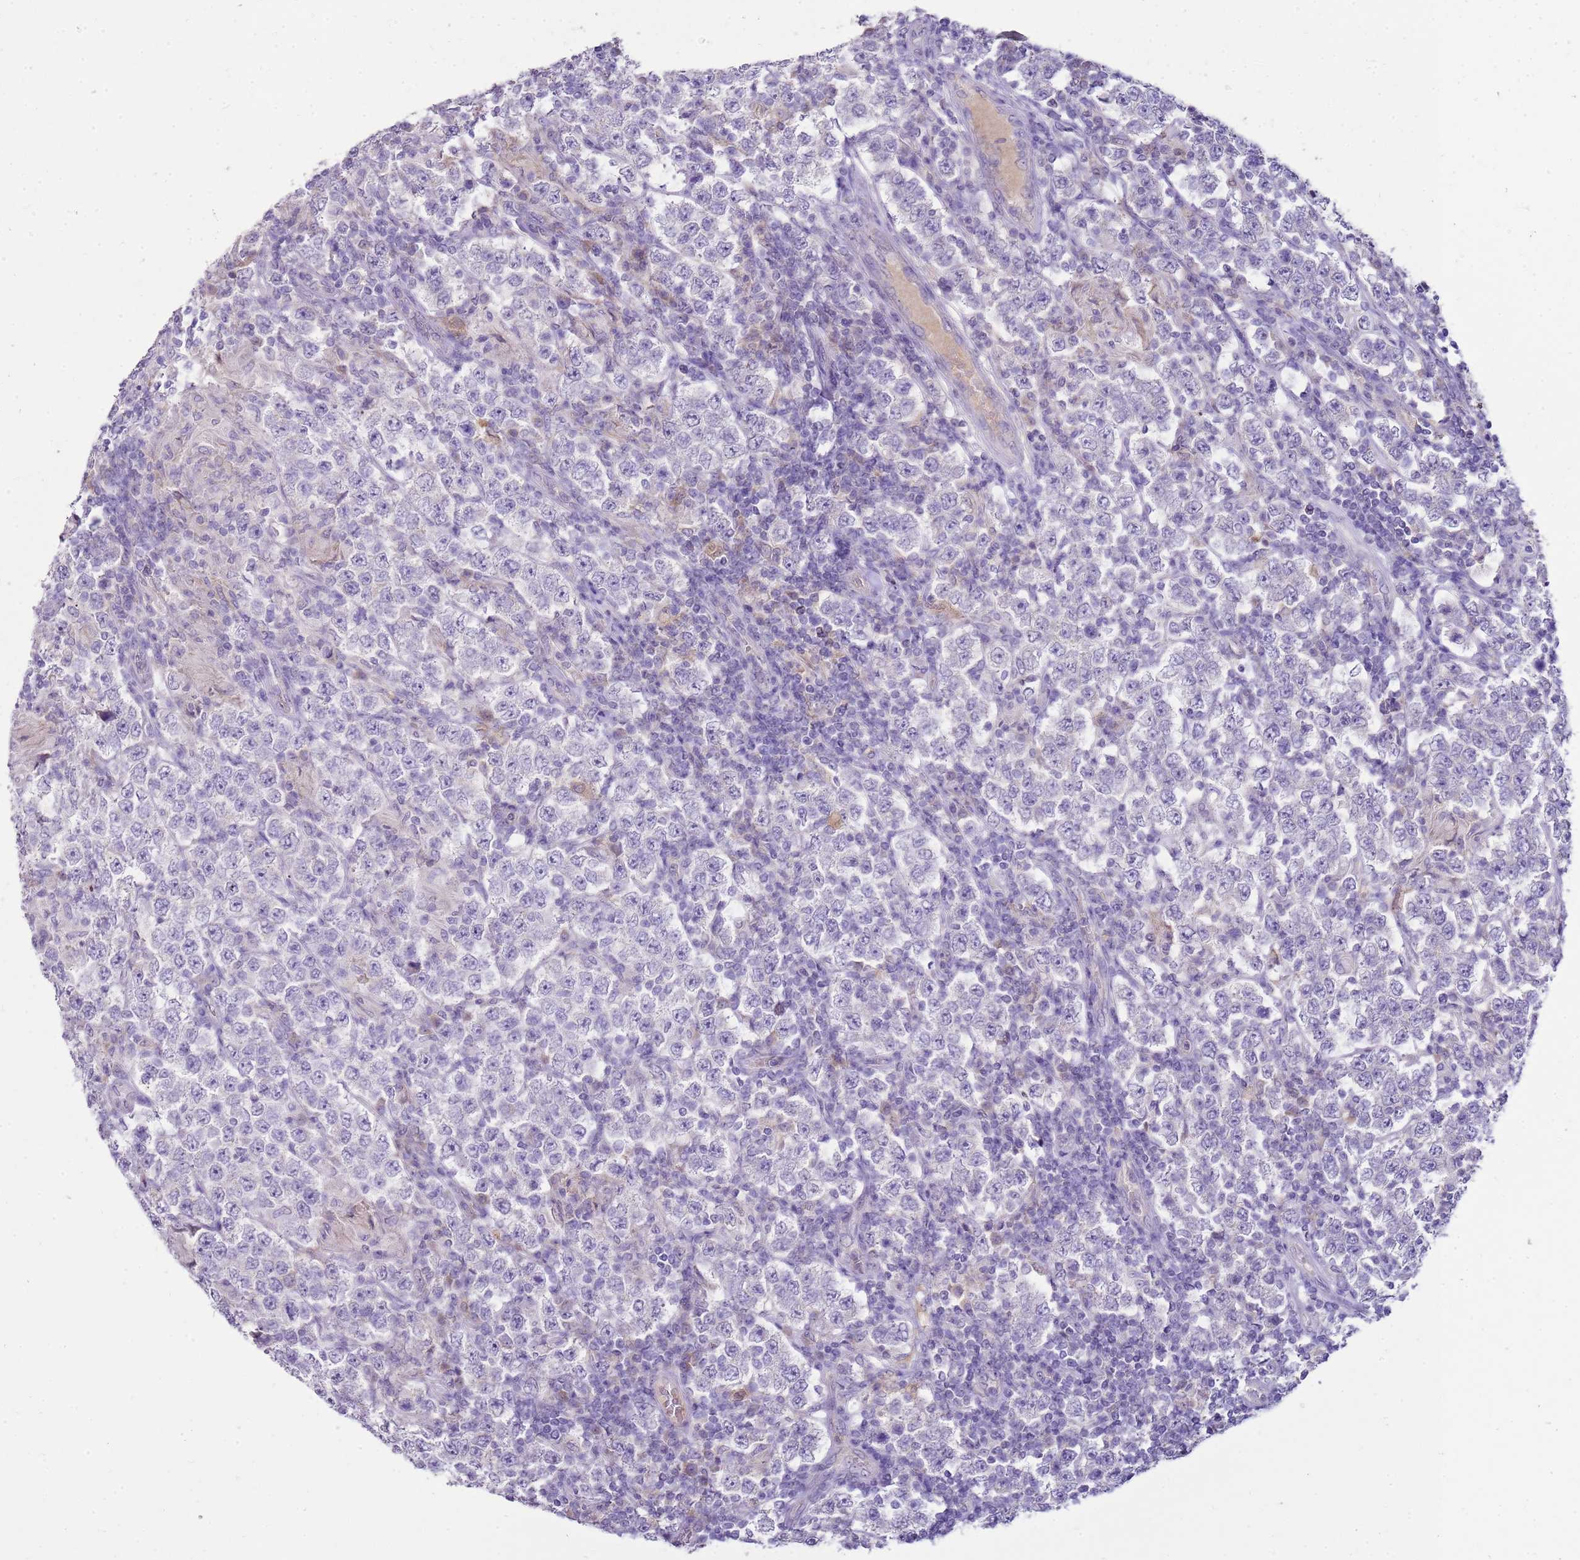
{"staining": {"intensity": "negative", "quantity": "none", "location": "none"}, "tissue": "testis cancer", "cell_type": "Tumor cells", "image_type": "cancer", "snomed": [{"axis": "morphology", "description": "Normal tissue, NOS"}, {"axis": "morphology", "description": "Urothelial carcinoma, High grade"}, {"axis": "morphology", "description": "Seminoma, NOS"}, {"axis": "morphology", "description": "Carcinoma, Embryonal, NOS"}, {"axis": "topography", "description": "Urinary bladder"}, {"axis": "topography", "description": "Testis"}], "caption": "Tumor cells show no significant expression in embryonal carcinoma (testis).", "gene": "FABP2", "patient": {"sex": "male", "age": 41}}